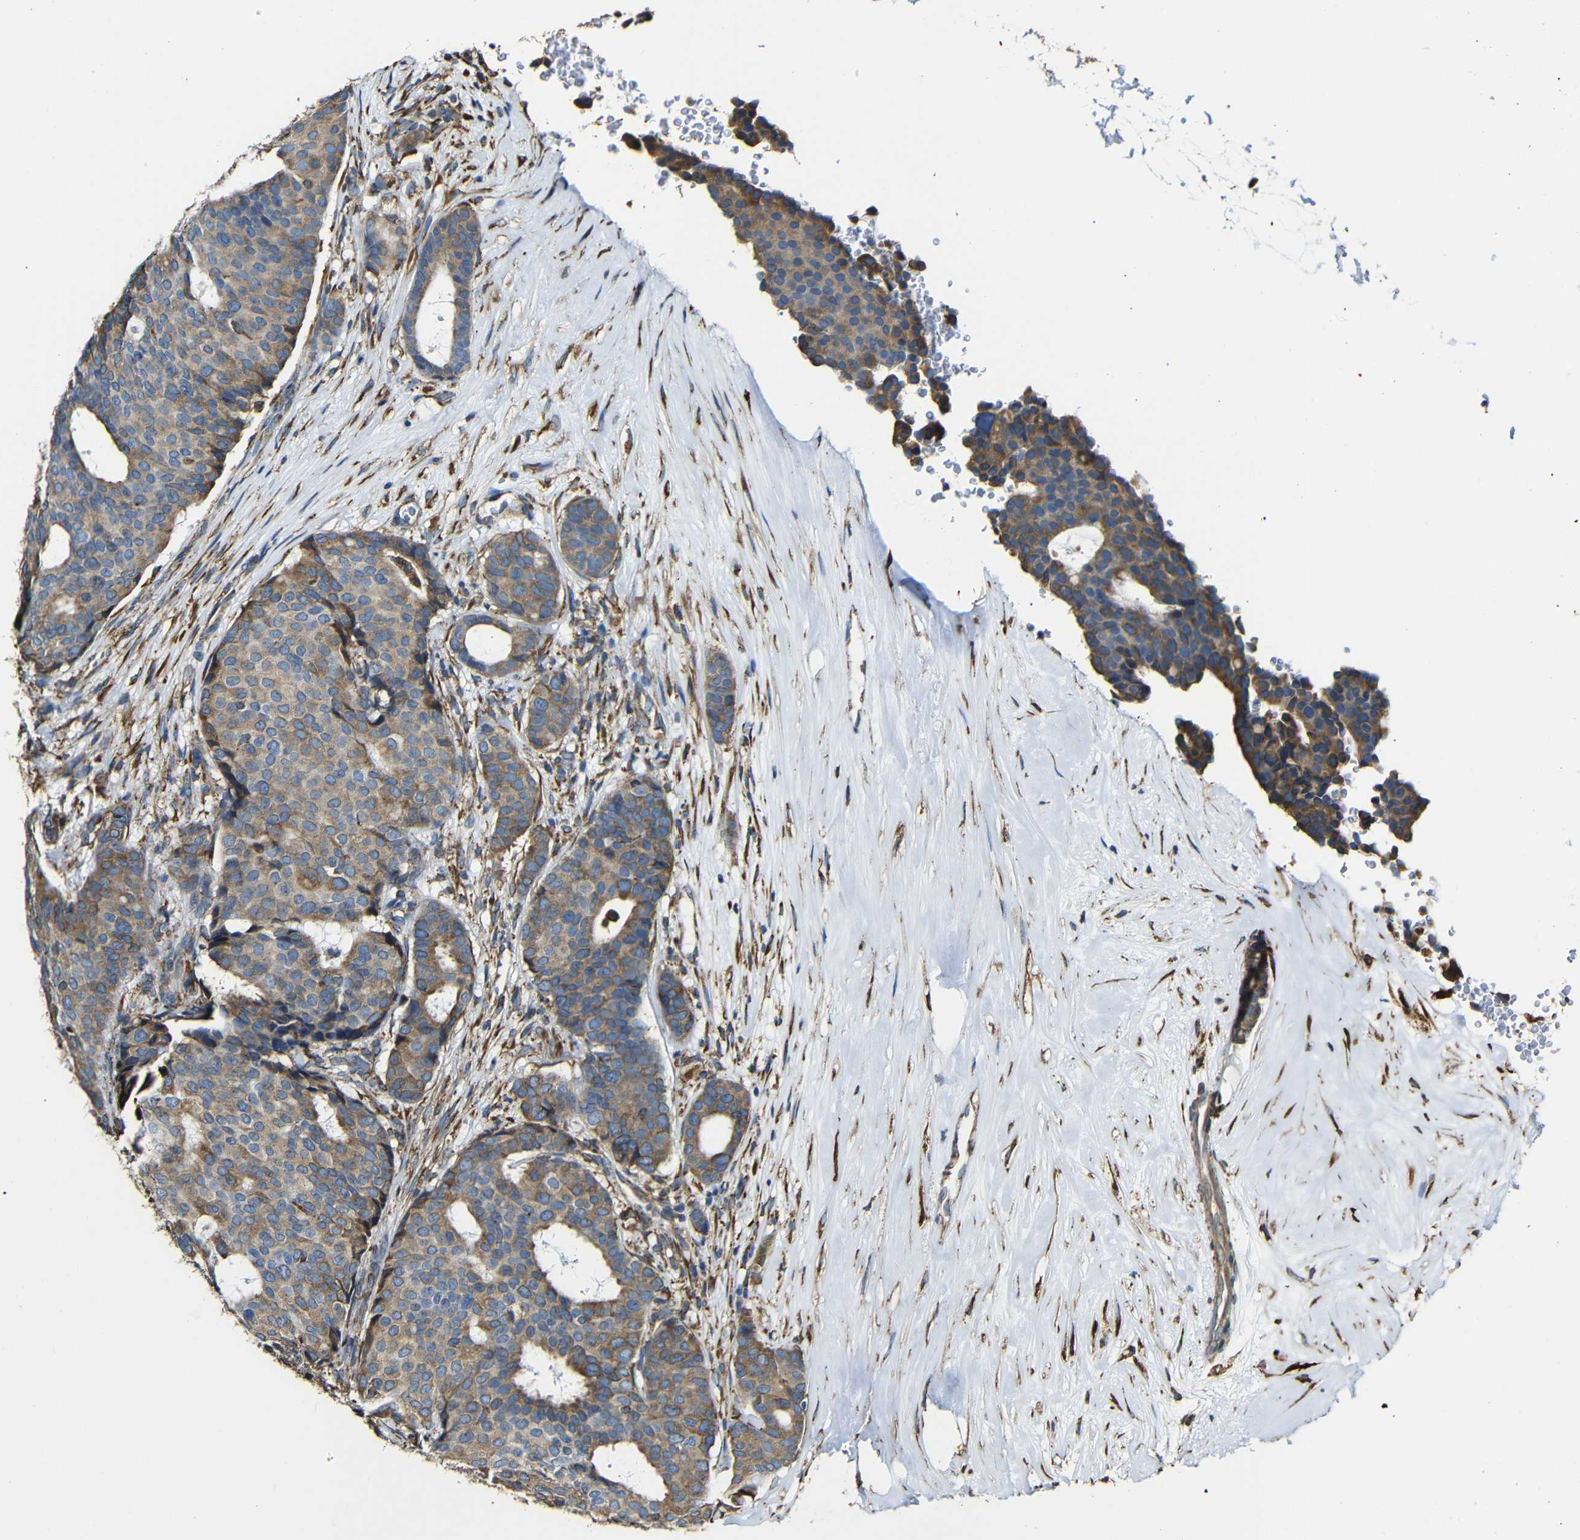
{"staining": {"intensity": "moderate", "quantity": ">75%", "location": "cytoplasmic/membranous"}, "tissue": "breast cancer", "cell_type": "Tumor cells", "image_type": "cancer", "snomed": [{"axis": "morphology", "description": "Duct carcinoma"}, {"axis": "topography", "description": "Breast"}], "caption": "Breast cancer stained with a brown dye exhibits moderate cytoplasmic/membranous positive staining in approximately >75% of tumor cells.", "gene": "PPIB", "patient": {"sex": "female", "age": 75}}